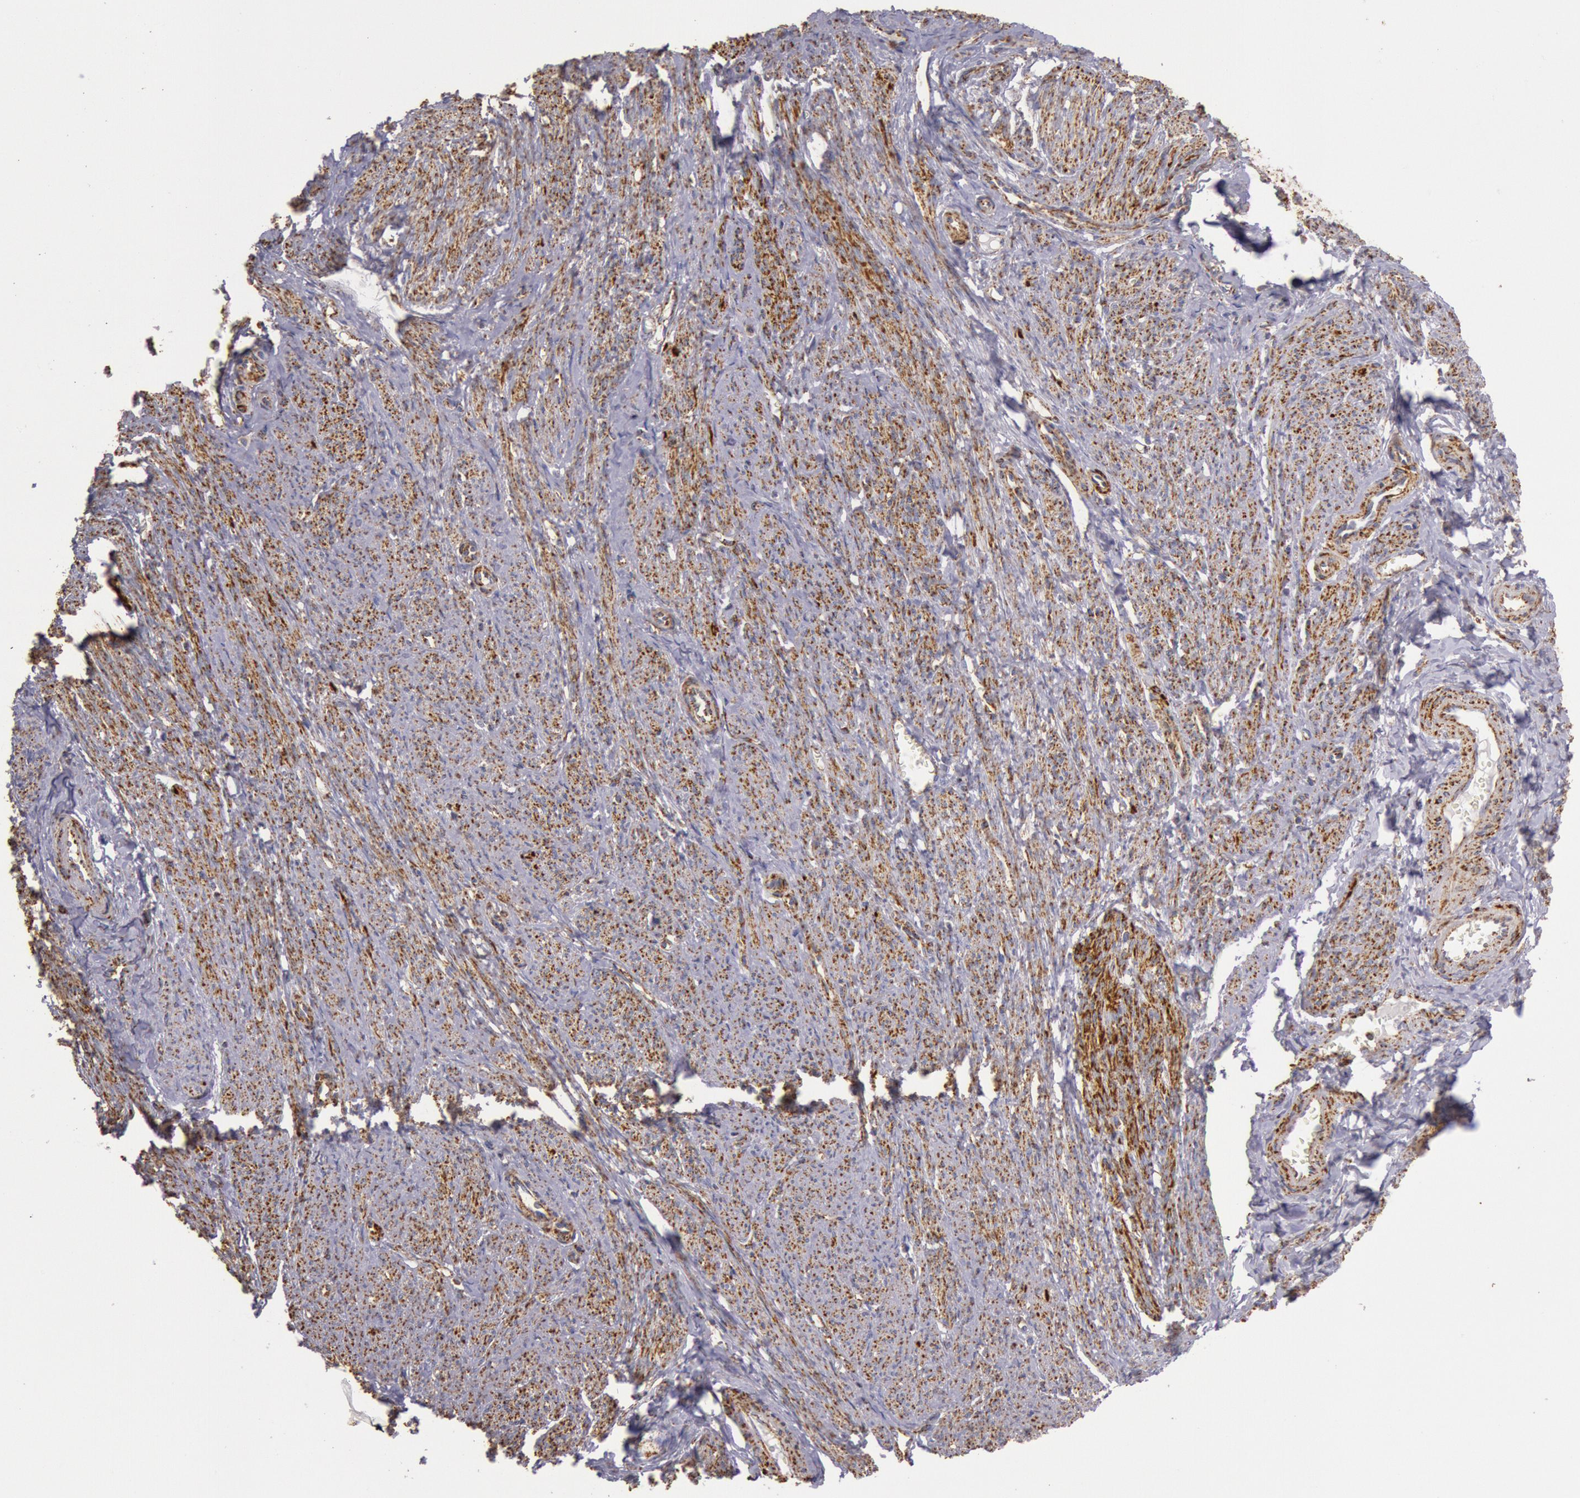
{"staining": {"intensity": "moderate", "quantity": ">75%", "location": "cytoplasmic/membranous"}, "tissue": "smooth muscle", "cell_type": "Smooth muscle cells", "image_type": "normal", "snomed": [{"axis": "morphology", "description": "Normal tissue, NOS"}, {"axis": "topography", "description": "Smooth muscle"}, {"axis": "topography", "description": "Cervix"}], "caption": "IHC (DAB) staining of normal human smooth muscle shows moderate cytoplasmic/membranous protein staining in approximately >75% of smooth muscle cells.", "gene": "CYC1", "patient": {"sex": "female", "age": 70}}